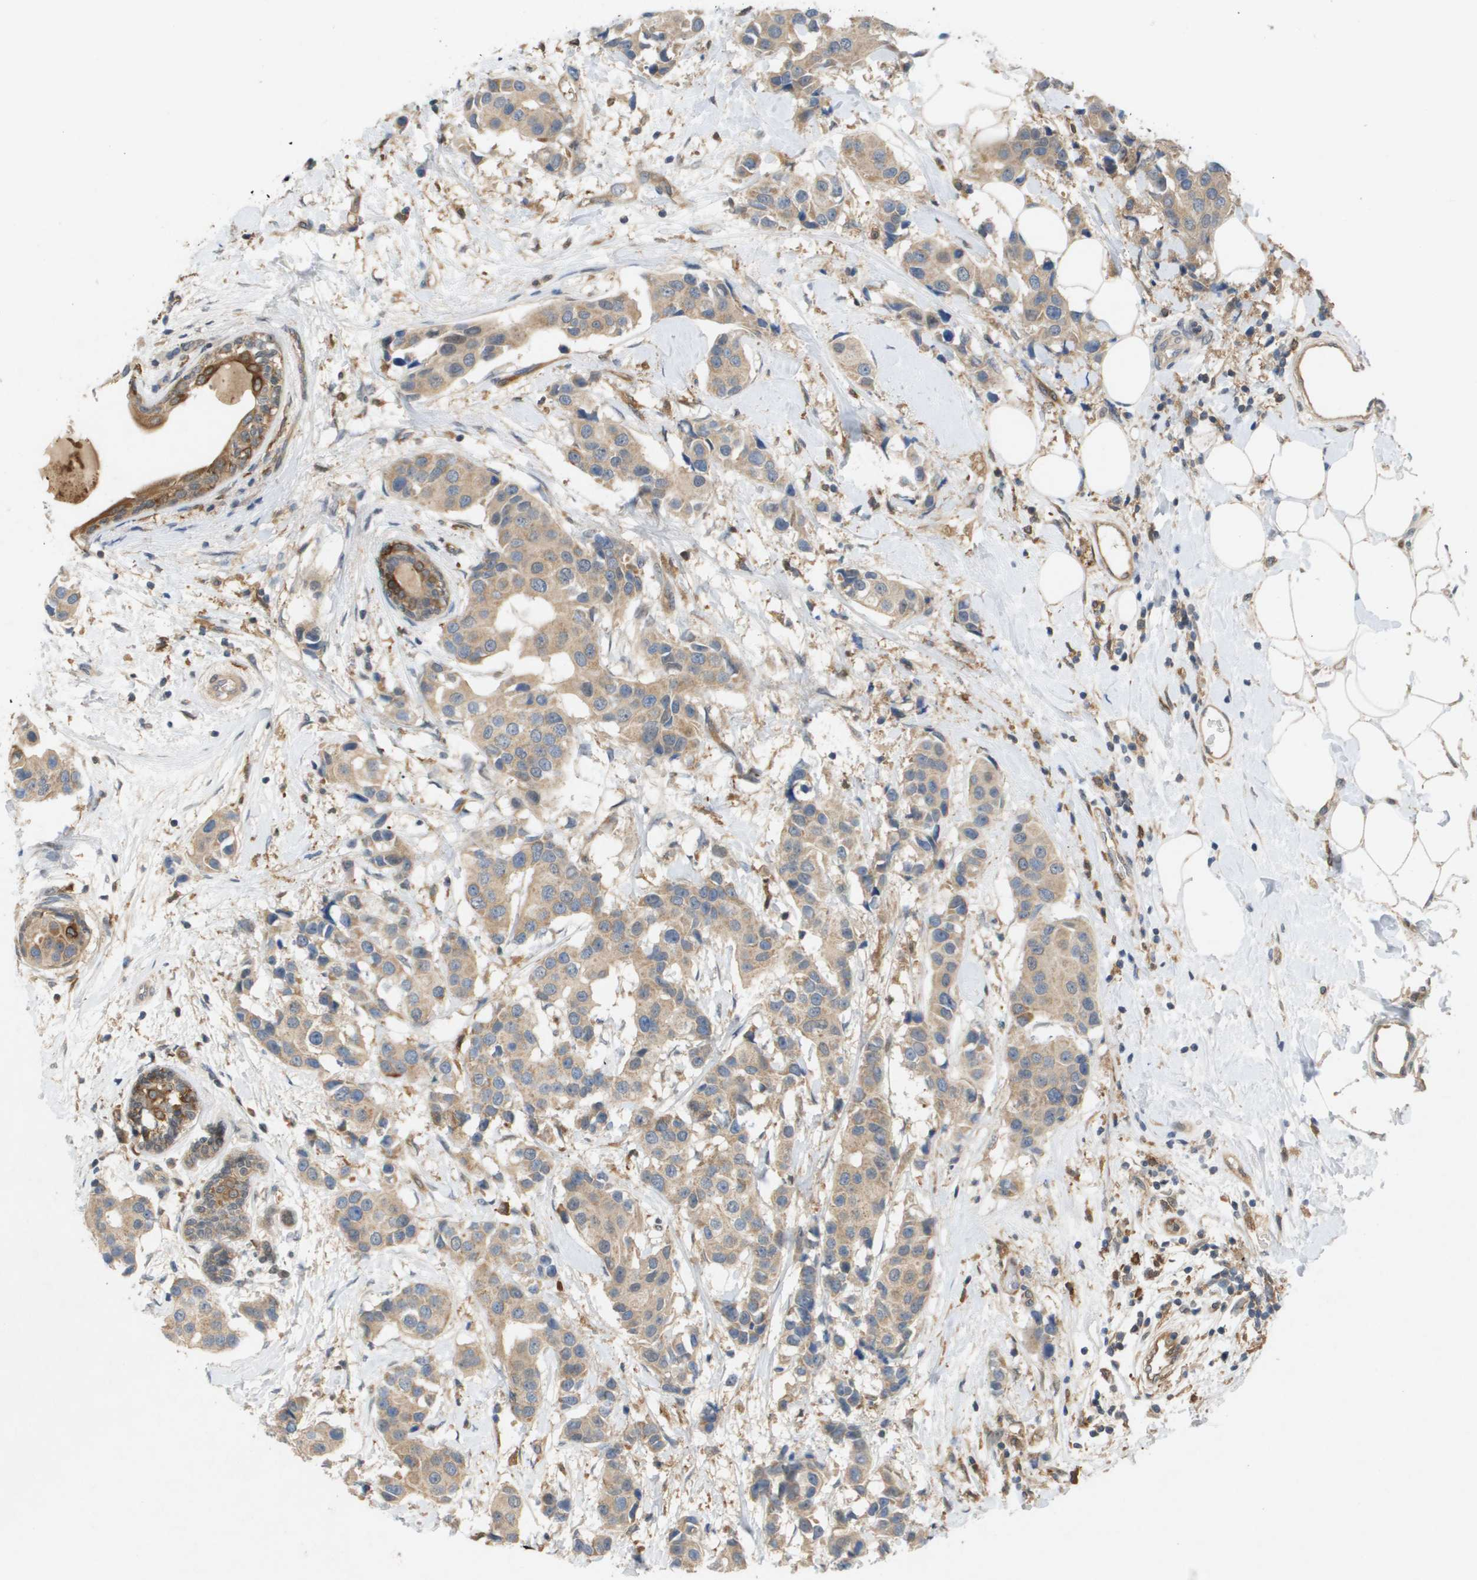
{"staining": {"intensity": "moderate", "quantity": ">75%", "location": "cytoplasmic/membranous"}, "tissue": "breast cancer", "cell_type": "Tumor cells", "image_type": "cancer", "snomed": [{"axis": "morphology", "description": "Normal tissue, NOS"}, {"axis": "morphology", "description": "Duct carcinoma"}, {"axis": "topography", "description": "Breast"}], "caption": "Protein analysis of breast invasive ductal carcinoma tissue displays moderate cytoplasmic/membranous staining in about >75% of tumor cells.", "gene": "PALD1", "patient": {"sex": "female", "age": 39}}